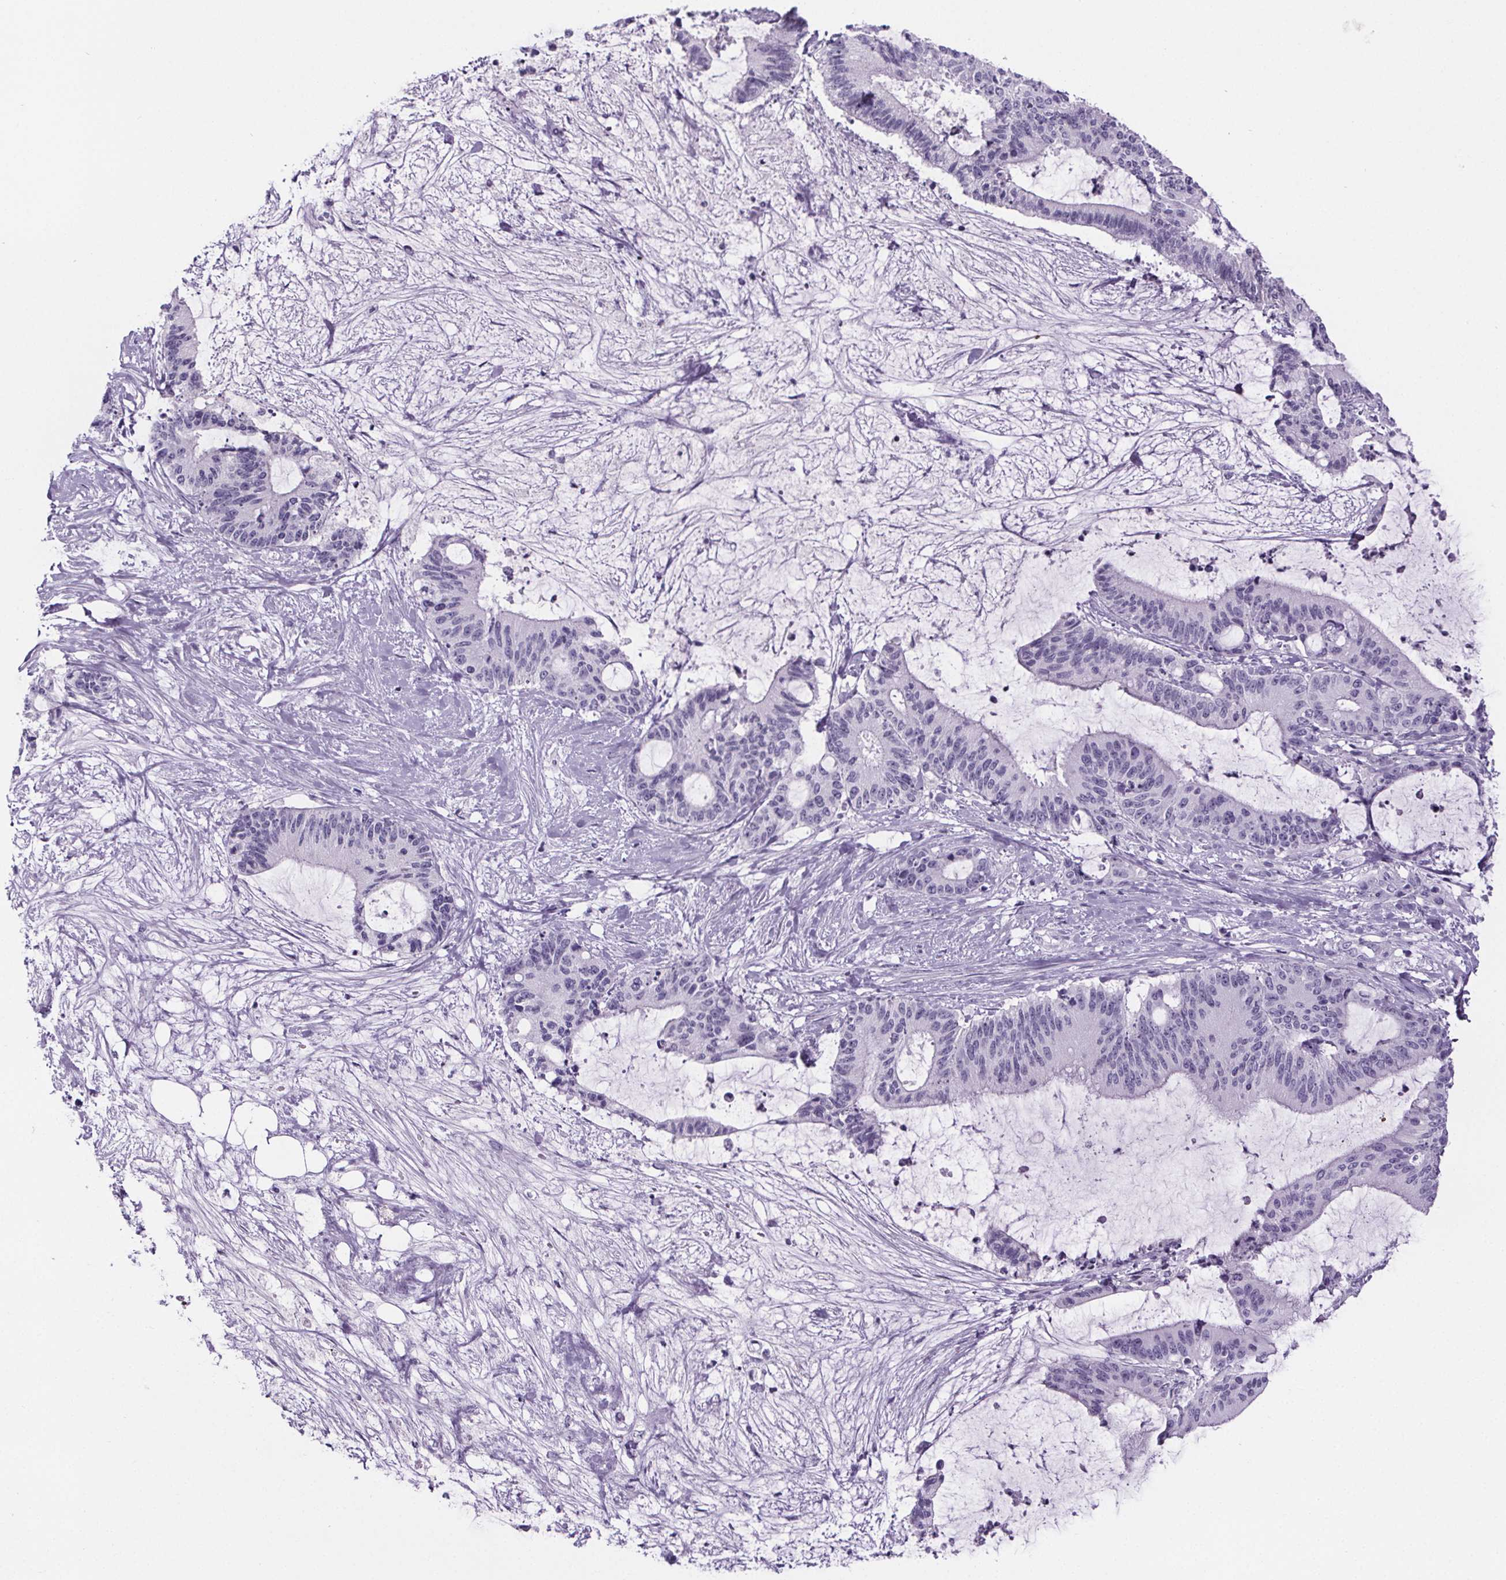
{"staining": {"intensity": "negative", "quantity": "none", "location": "none"}, "tissue": "liver cancer", "cell_type": "Tumor cells", "image_type": "cancer", "snomed": [{"axis": "morphology", "description": "Cholangiocarcinoma"}, {"axis": "topography", "description": "Liver"}], "caption": "There is no significant expression in tumor cells of cholangiocarcinoma (liver). (Stains: DAB immunohistochemistry (IHC) with hematoxylin counter stain, Microscopy: brightfield microscopy at high magnification).", "gene": "CUBN", "patient": {"sex": "female", "age": 73}}